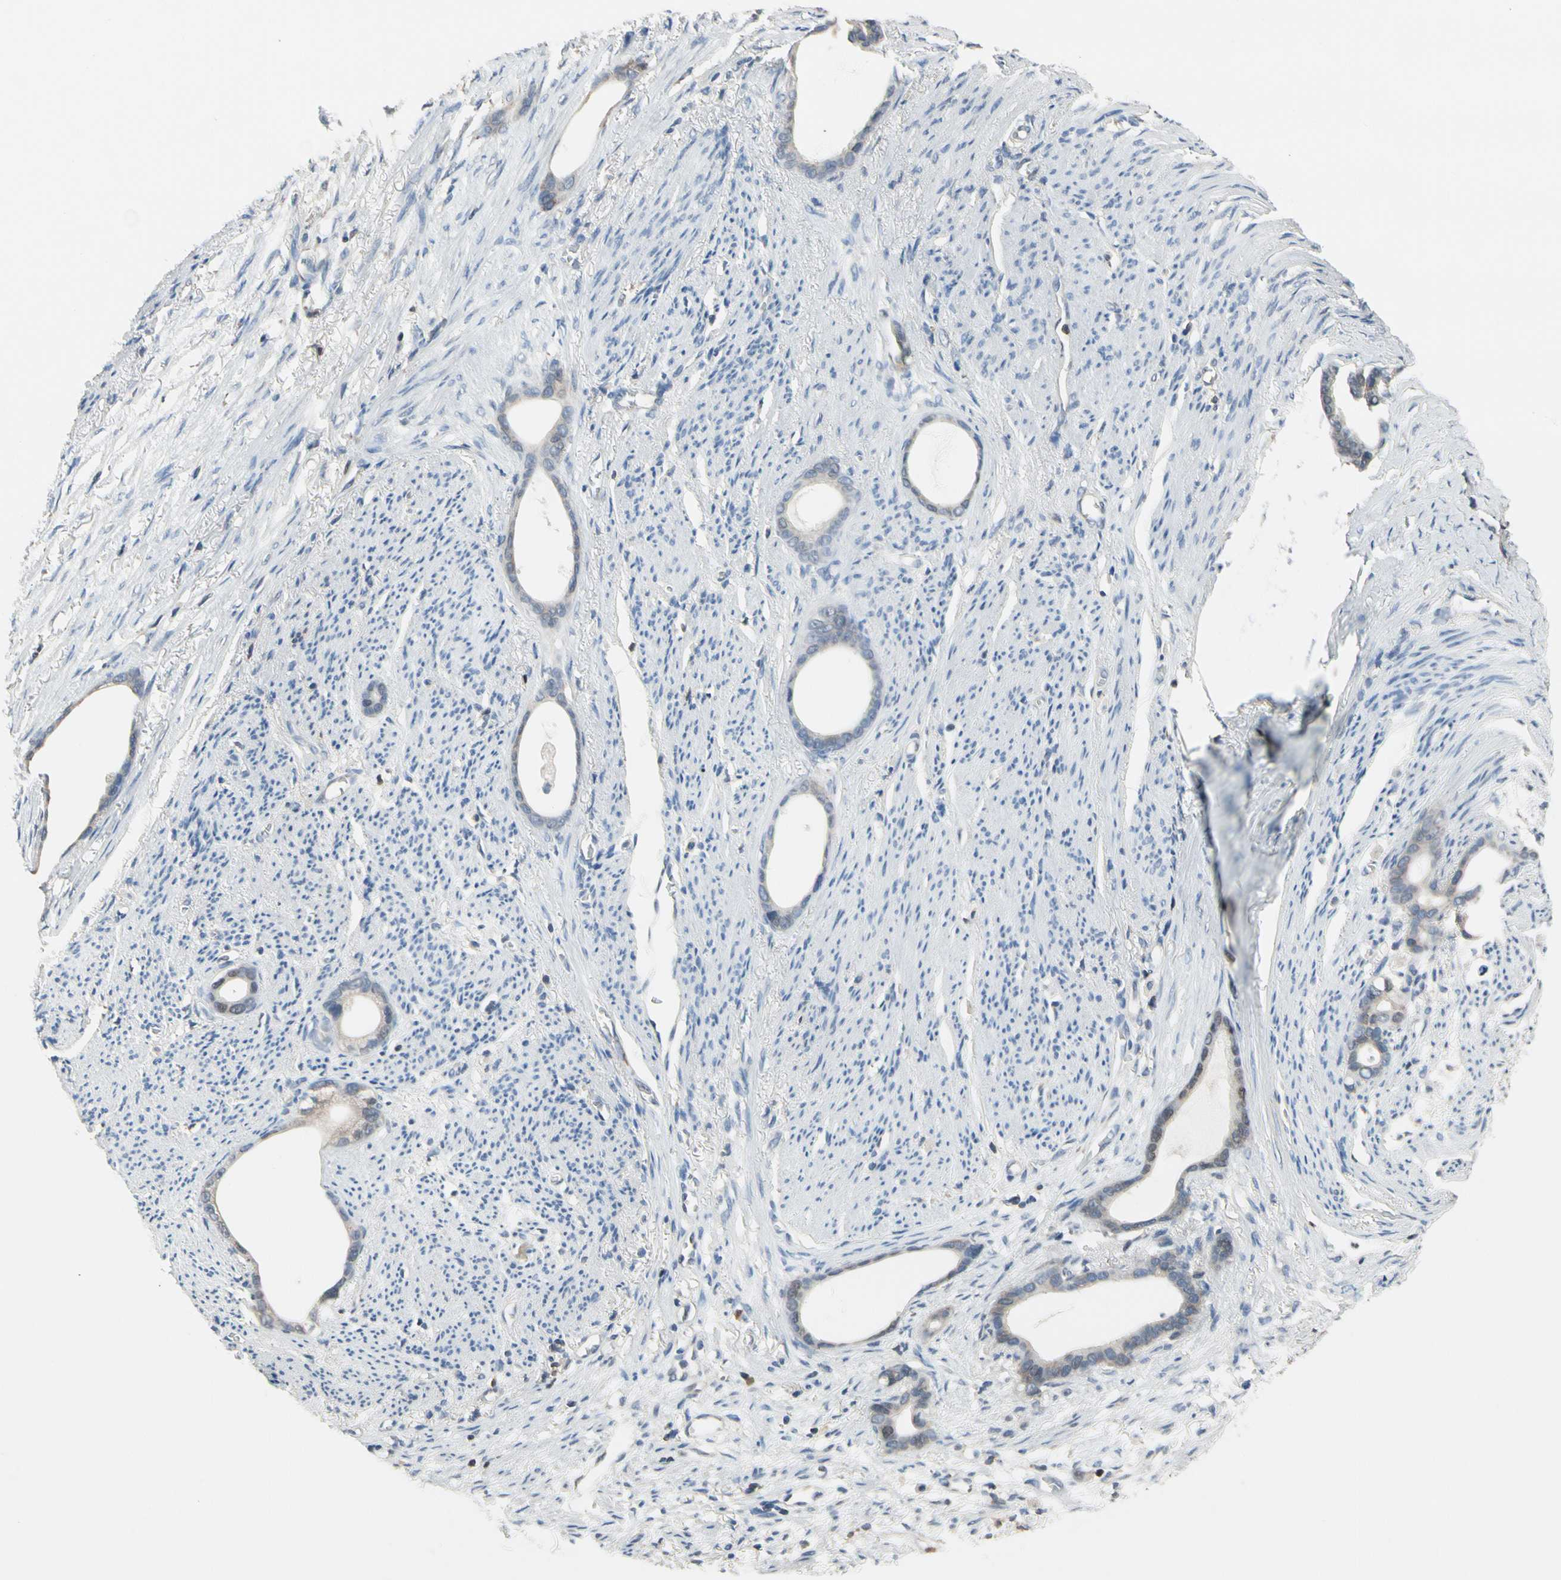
{"staining": {"intensity": "weak", "quantity": "<25%", "location": "cytoplasmic/membranous"}, "tissue": "stomach cancer", "cell_type": "Tumor cells", "image_type": "cancer", "snomed": [{"axis": "morphology", "description": "Adenocarcinoma, NOS"}, {"axis": "topography", "description": "Stomach"}], "caption": "Photomicrograph shows no protein expression in tumor cells of stomach cancer tissue.", "gene": "NFATC2", "patient": {"sex": "female", "age": 75}}